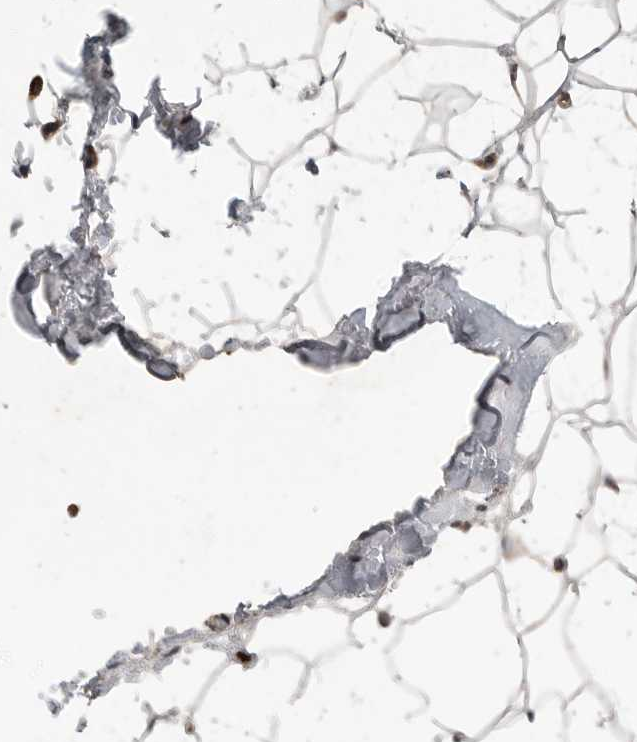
{"staining": {"intensity": "negative", "quantity": "none", "location": "none"}, "tissue": "adipose tissue", "cell_type": "Adipocytes", "image_type": "normal", "snomed": [{"axis": "morphology", "description": "Normal tissue, NOS"}, {"axis": "morphology", "description": "Fibrosis, NOS"}, {"axis": "topography", "description": "Breast"}, {"axis": "topography", "description": "Adipose tissue"}], "caption": "Adipose tissue stained for a protein using IHC reveals no staining adipocytes.", "gene": "BLZF1", "patient": {"sex": "female", "age": 39}}